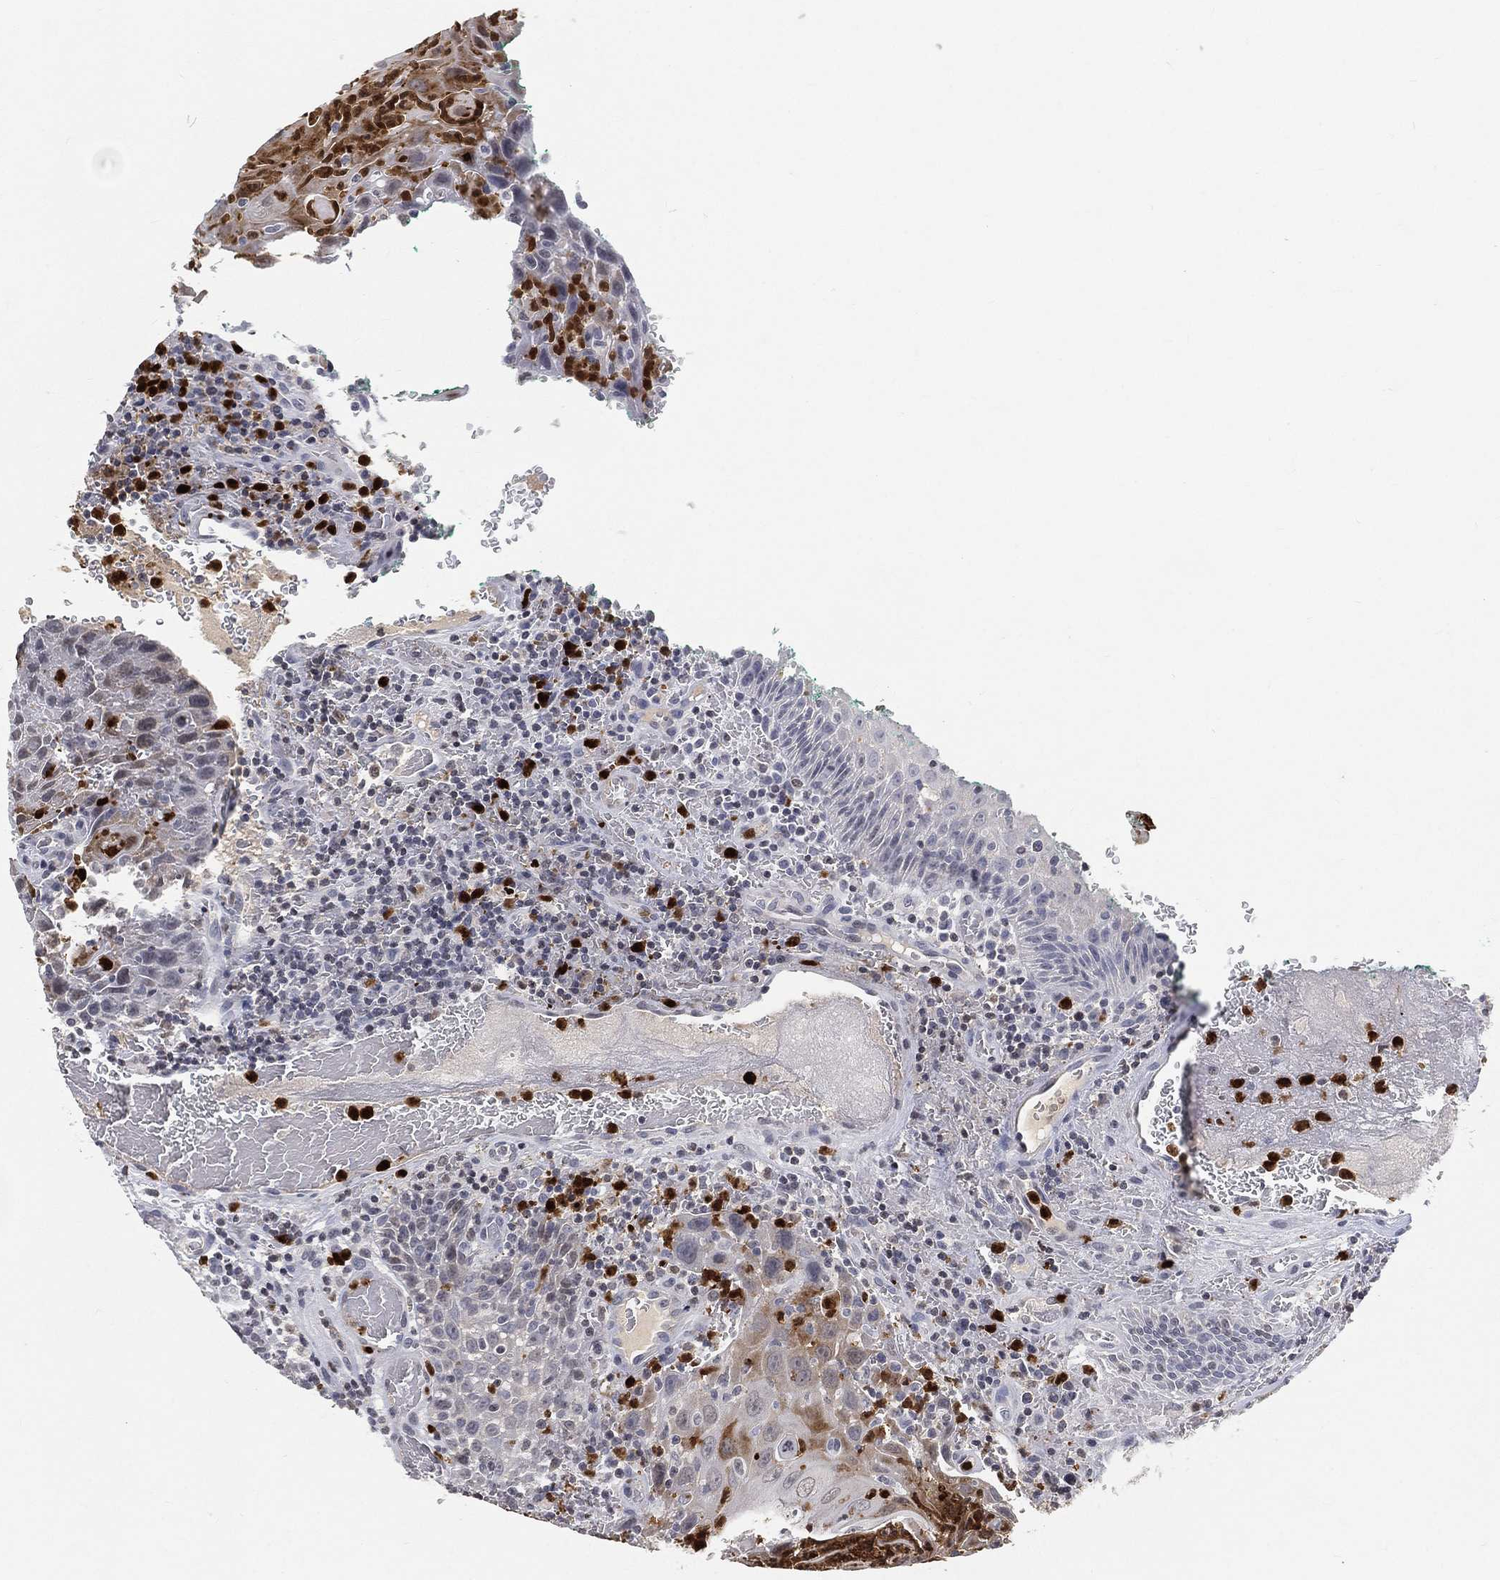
{"staining": {"intensity": "negative", "quantity": "none", "location": "none"}, "tissue": "head and neck cancer", "cell_type": "Tumor cells", "image_type": "cancer", "snomed": [{"axis": "morphology", "description": "Squamous cell carcinoma, NOS"}, {"axis": "topography", "description": "Head-Neck"}], "caption": "Head and neck cancer was stained to show a protein in brown. There is no significant staining in tumor cells.", "gene": "ARG1", "patient": {"sex": "male", "age": 69}}